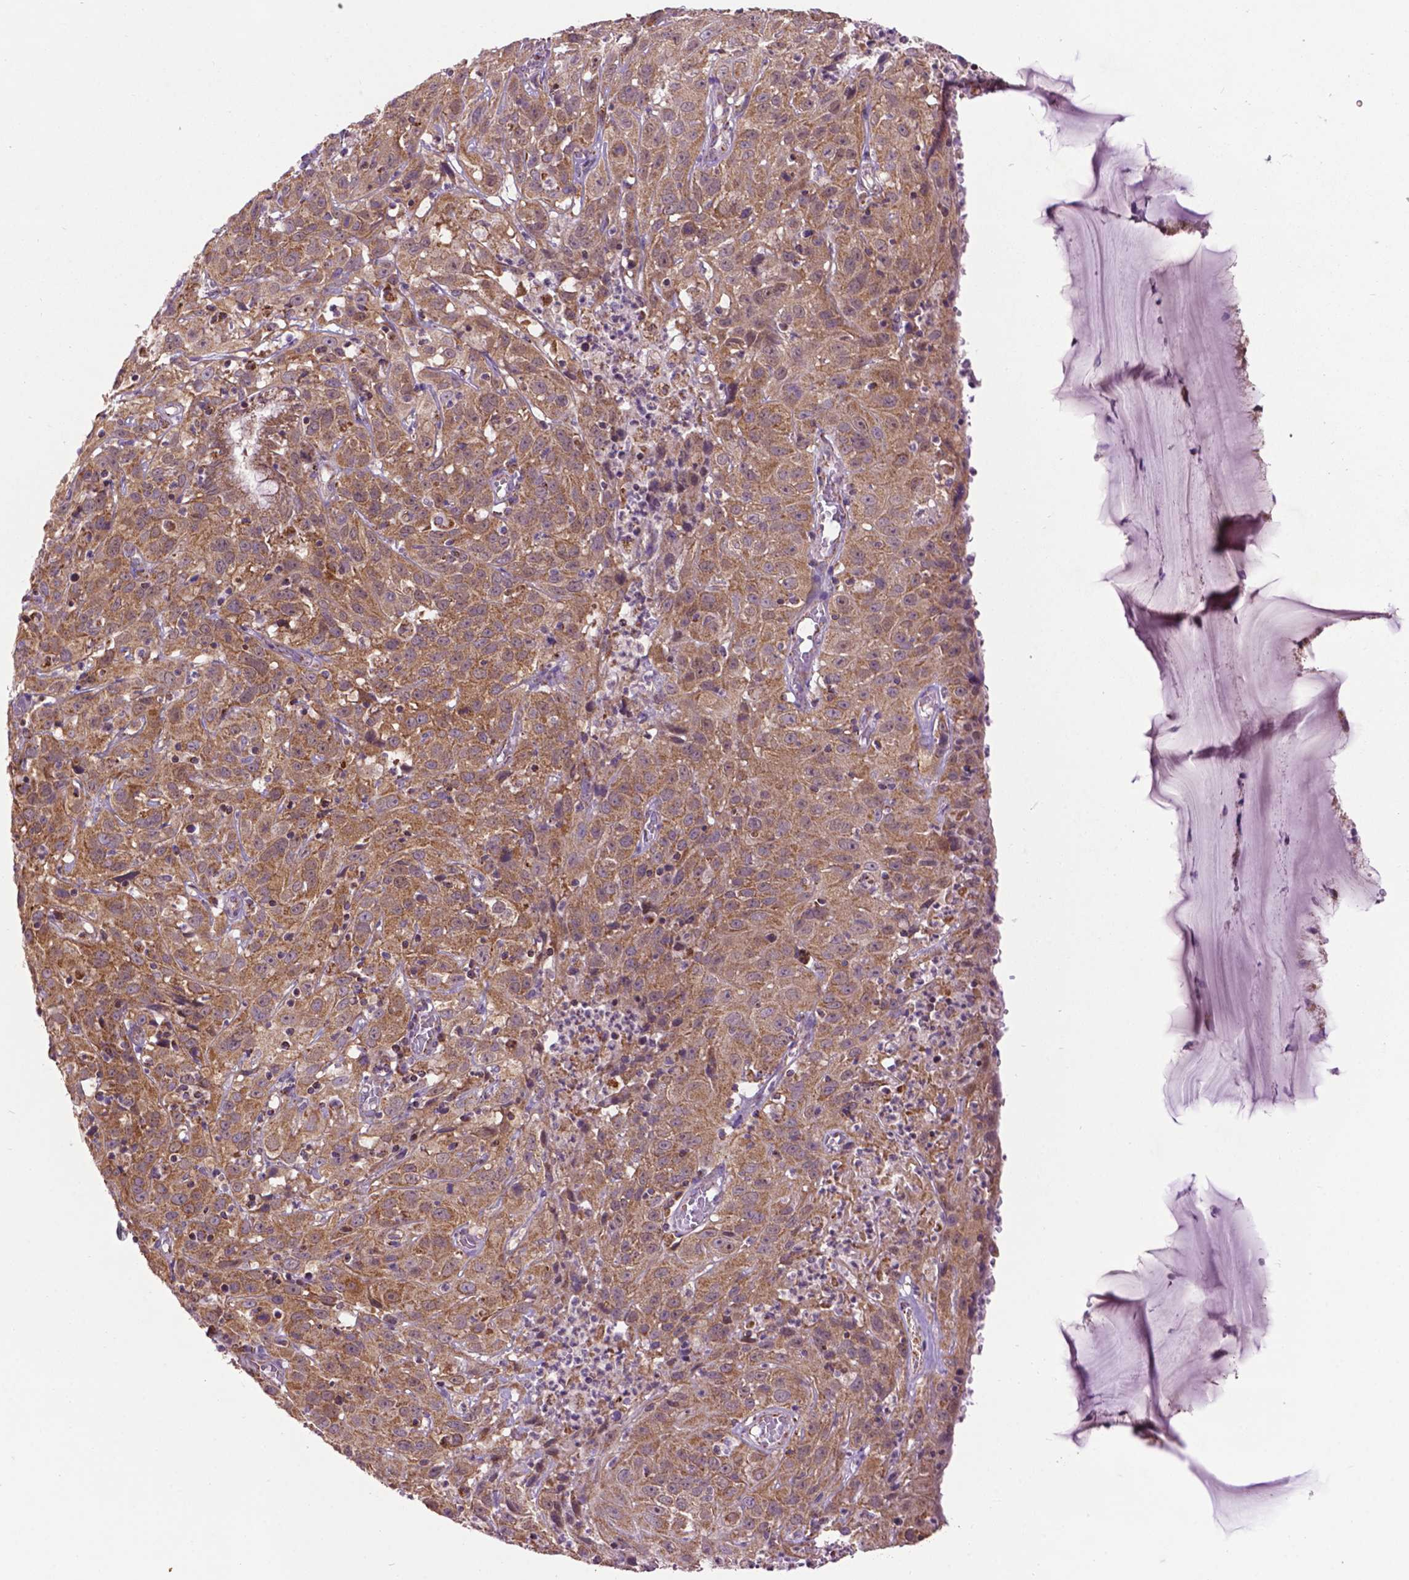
{"staining": {"intensity": "moderate", "quantity": ">75%", "location": "cytoplasmic/membranous"}, "tissue": "cervical cancer", "cell_type": "Tumor cells", "image_type": "cancer", "snomed": [{"axis": "morphology", "description": "Squamous cell carcinoma, NOS"}, {"axis": "topography", "description": "Cervix"}], "caption": "Immunohistochemistry (IHC) image of neoplastic tissue: cervical squamous cell carcinoma stained using immunohistochemistry exhibits medium levels of moderate protein expression localized specifically in the cytoplasmic/membranous of tumor cells, appearing as a cytoplasmic/membranous brown color.", "gene": "PYCR3", "patient": {"sex": "female", "age": 32}}